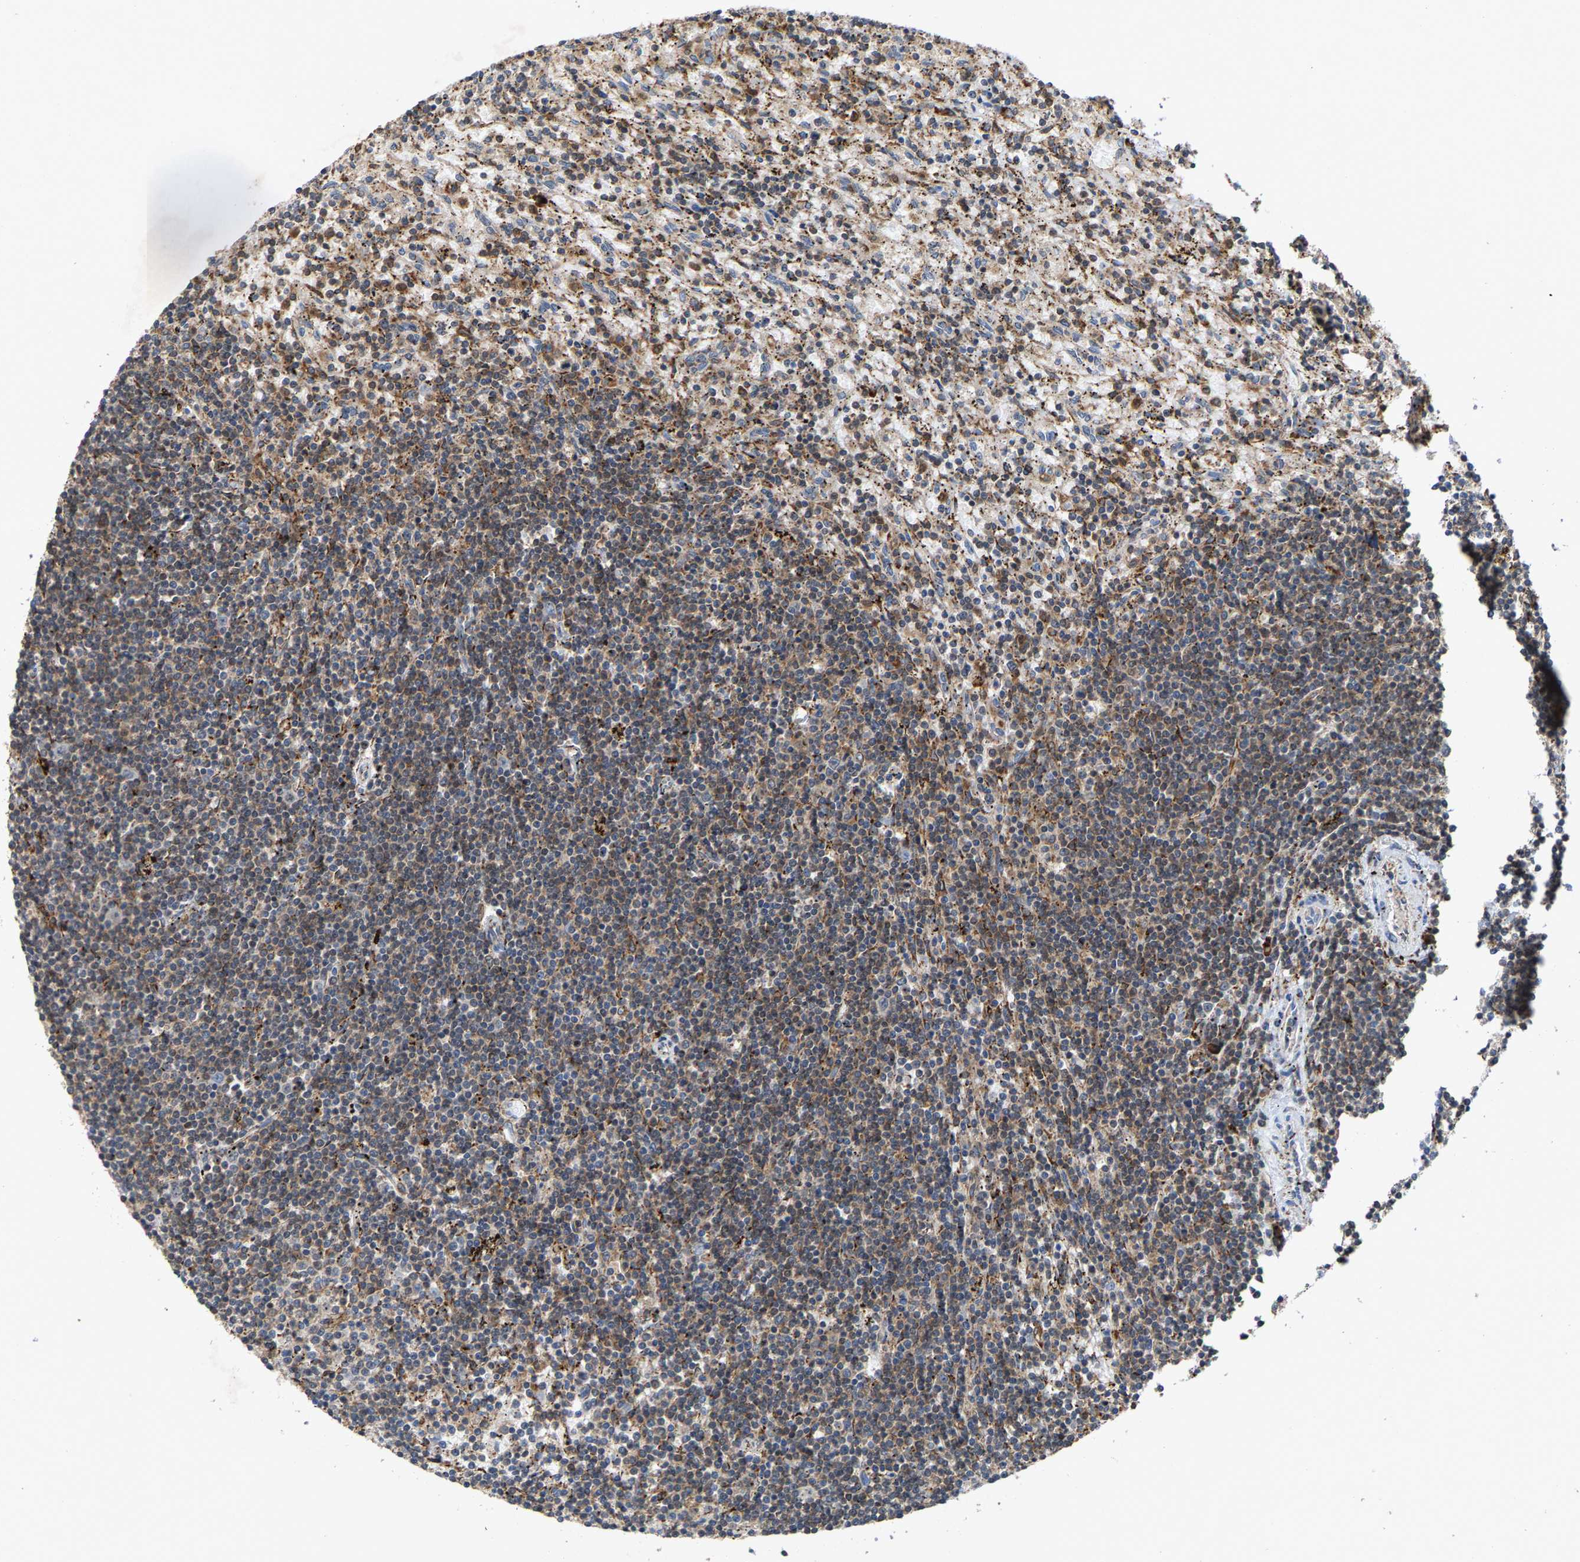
{"staining": {"intensity": "weak", "quantity": "25%-75%", "location": "cytoplasmic/membranous"}, "tissue": "lymphoma", "cell_type": "Tumor cells", "image_type": "cancer", "snomed": [{"axis": "morphology", "description": "Malignant lymphoma, non-Hodgkin's type, Low grade"}, {"axis": "topography", "description": "Spleen"}], "caption": "Lymphoma tissue reveals weak cytoplasmic/membranous staining in approximately 25%-75% of tumor cells", "gene": "FGD3", "patient": {"sex": "male", "age": 76}}